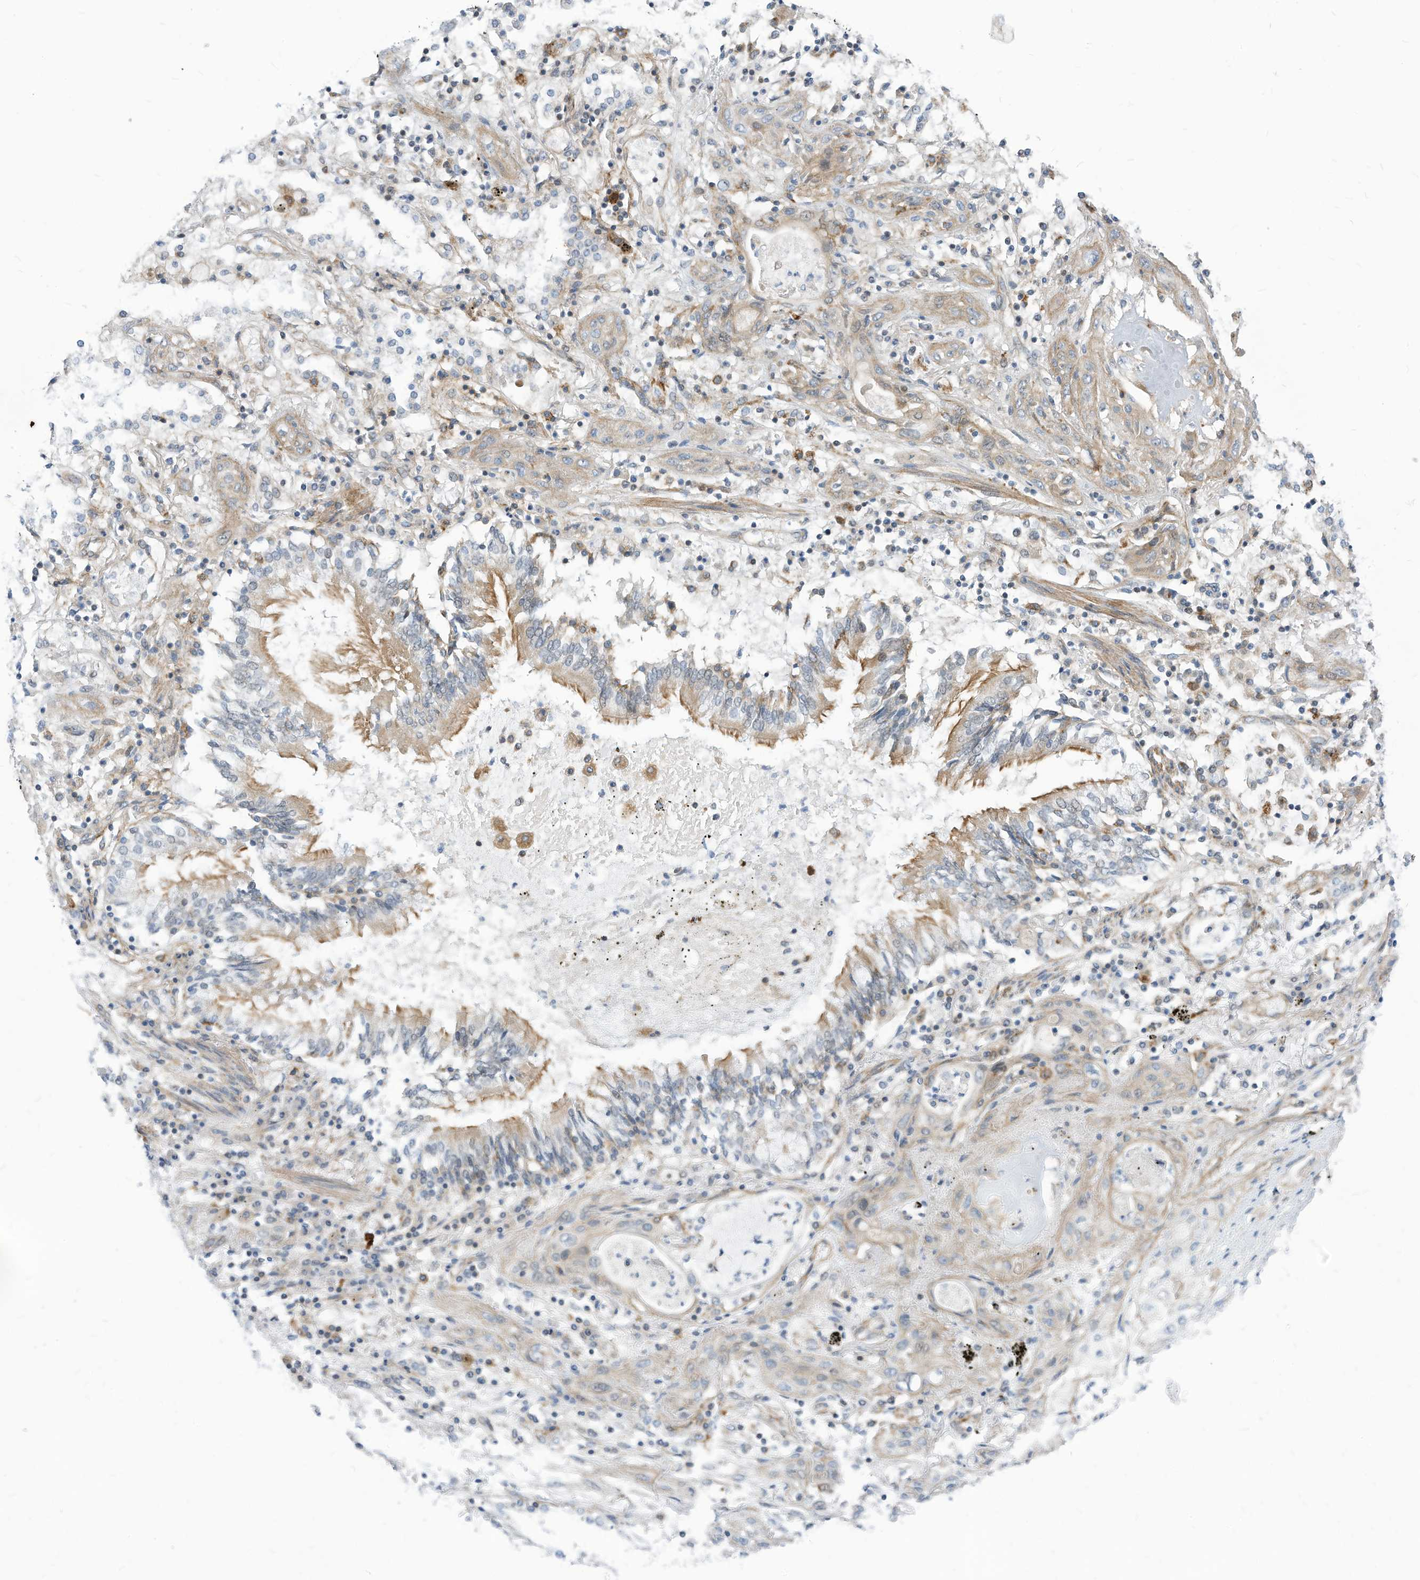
{"staining": {"intensity": "weak", "quantity": "<25%", "location": "cytoplasmic/membranous"}, "tissue": "lung cancer", "cell_type": "Tumor cells", "image_type": "cancer", "snomed": [{"axis": "morphology", "description": "Squamous cell carcinoma, NOS"}, {"axis": "topography", "description": "Lung"}], "caption": "DAB immunohistochemical staining of lung cancer (squamous cell carcinoma) demonstrates no significant expression in tumor cells.", "gene": "GPATCH3", "patient": {"sex": "female", "age": 47}}